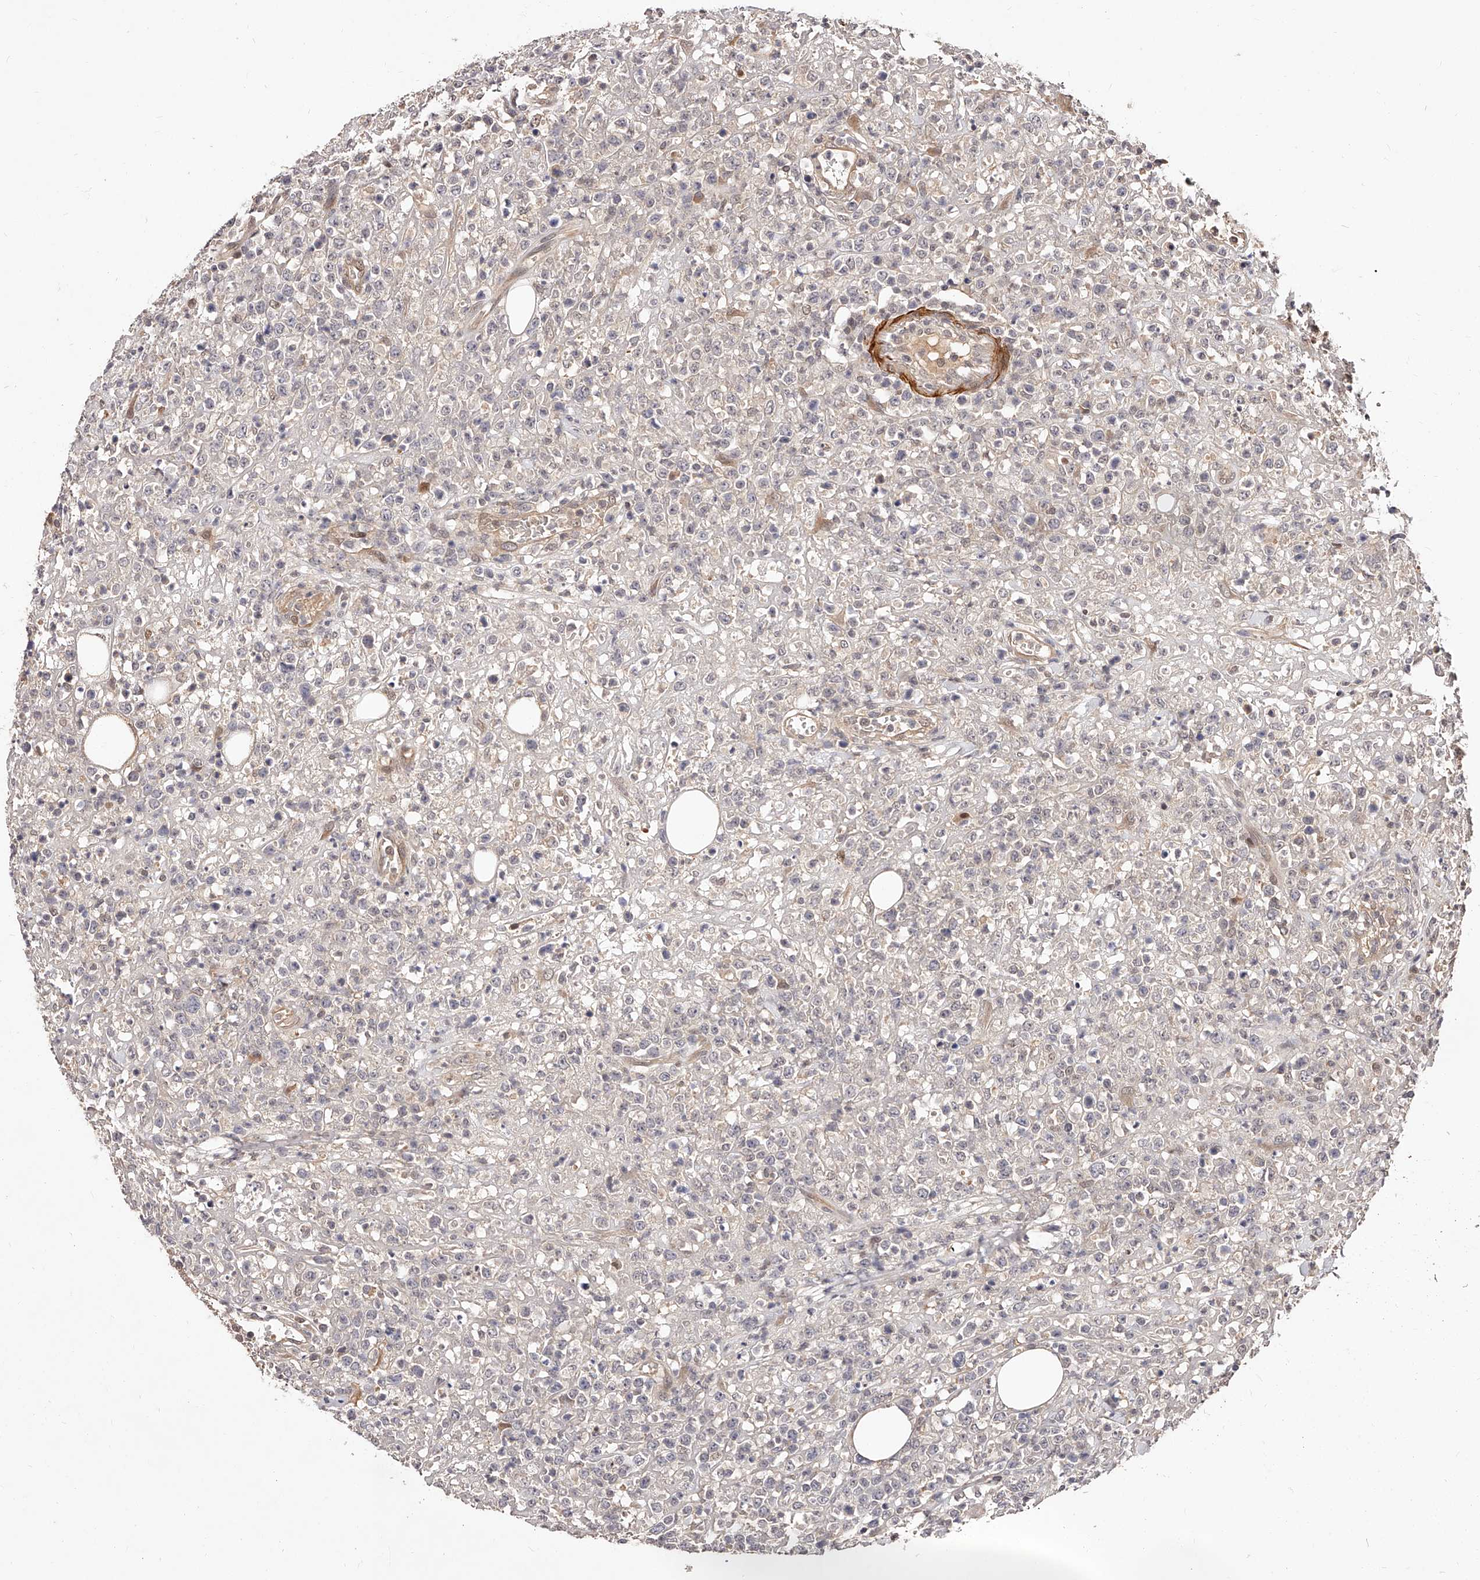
{"staining": {"intensity": "negative", "quantity": "none", "location": "none"}, "tissue": "lymphoma", "cell_type": "Tumor cells", "image_type": "cancer", "snomed": [{"axis": "morphology", "description": "Malignant lymphoma, non-Hodgkin's type, High grade"}, {"axis": "topography", "description": "Colon"}], "caption": "Immunohistochemistry (IHC) of lymphoma demonstrates no expression in tumor cells. (DAB immunohistochemistry, high magnification).", "gene": "CUL7", "patient": {"sex": "female", "age": 53}}